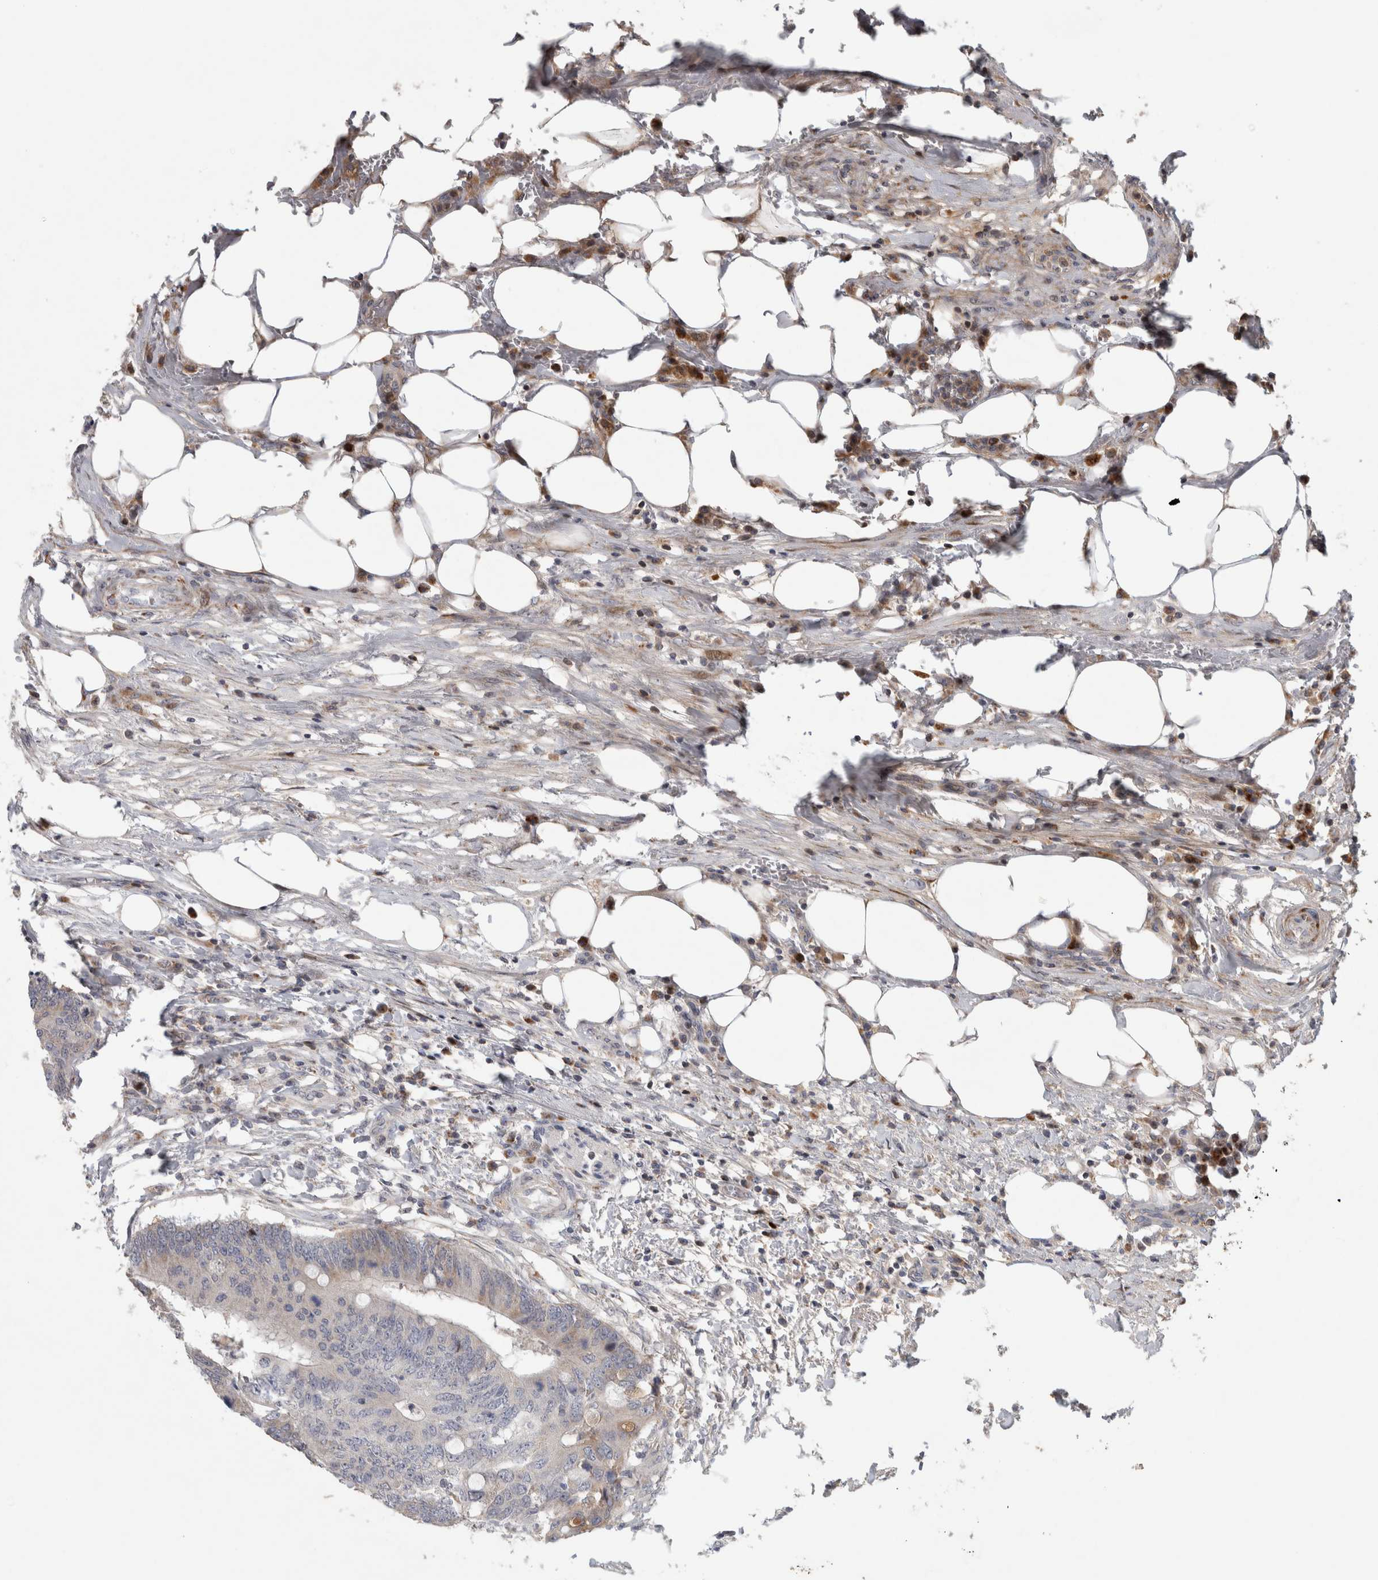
{"staining": {"intensity": "negative", "quantity": "none", "location": "none"}, "tissue": "colorectal cancer", "cell_type": "Tumor cells", "image_type": "cancer", "snomed": [{"axis": "morphology", "description": "Adenocarcinoma, NOS"}, {"axis": "topography", "description": "Colon"}], "caption": "The image reveals no significant staining in tumor cells of colorectal cancer (adenocarcinoma). (DAB immunohistochemistry visualized using brightfield microscopy, high magnification).", "gene": "RBM48", "patient": {"sex": "male", "age": 56}}